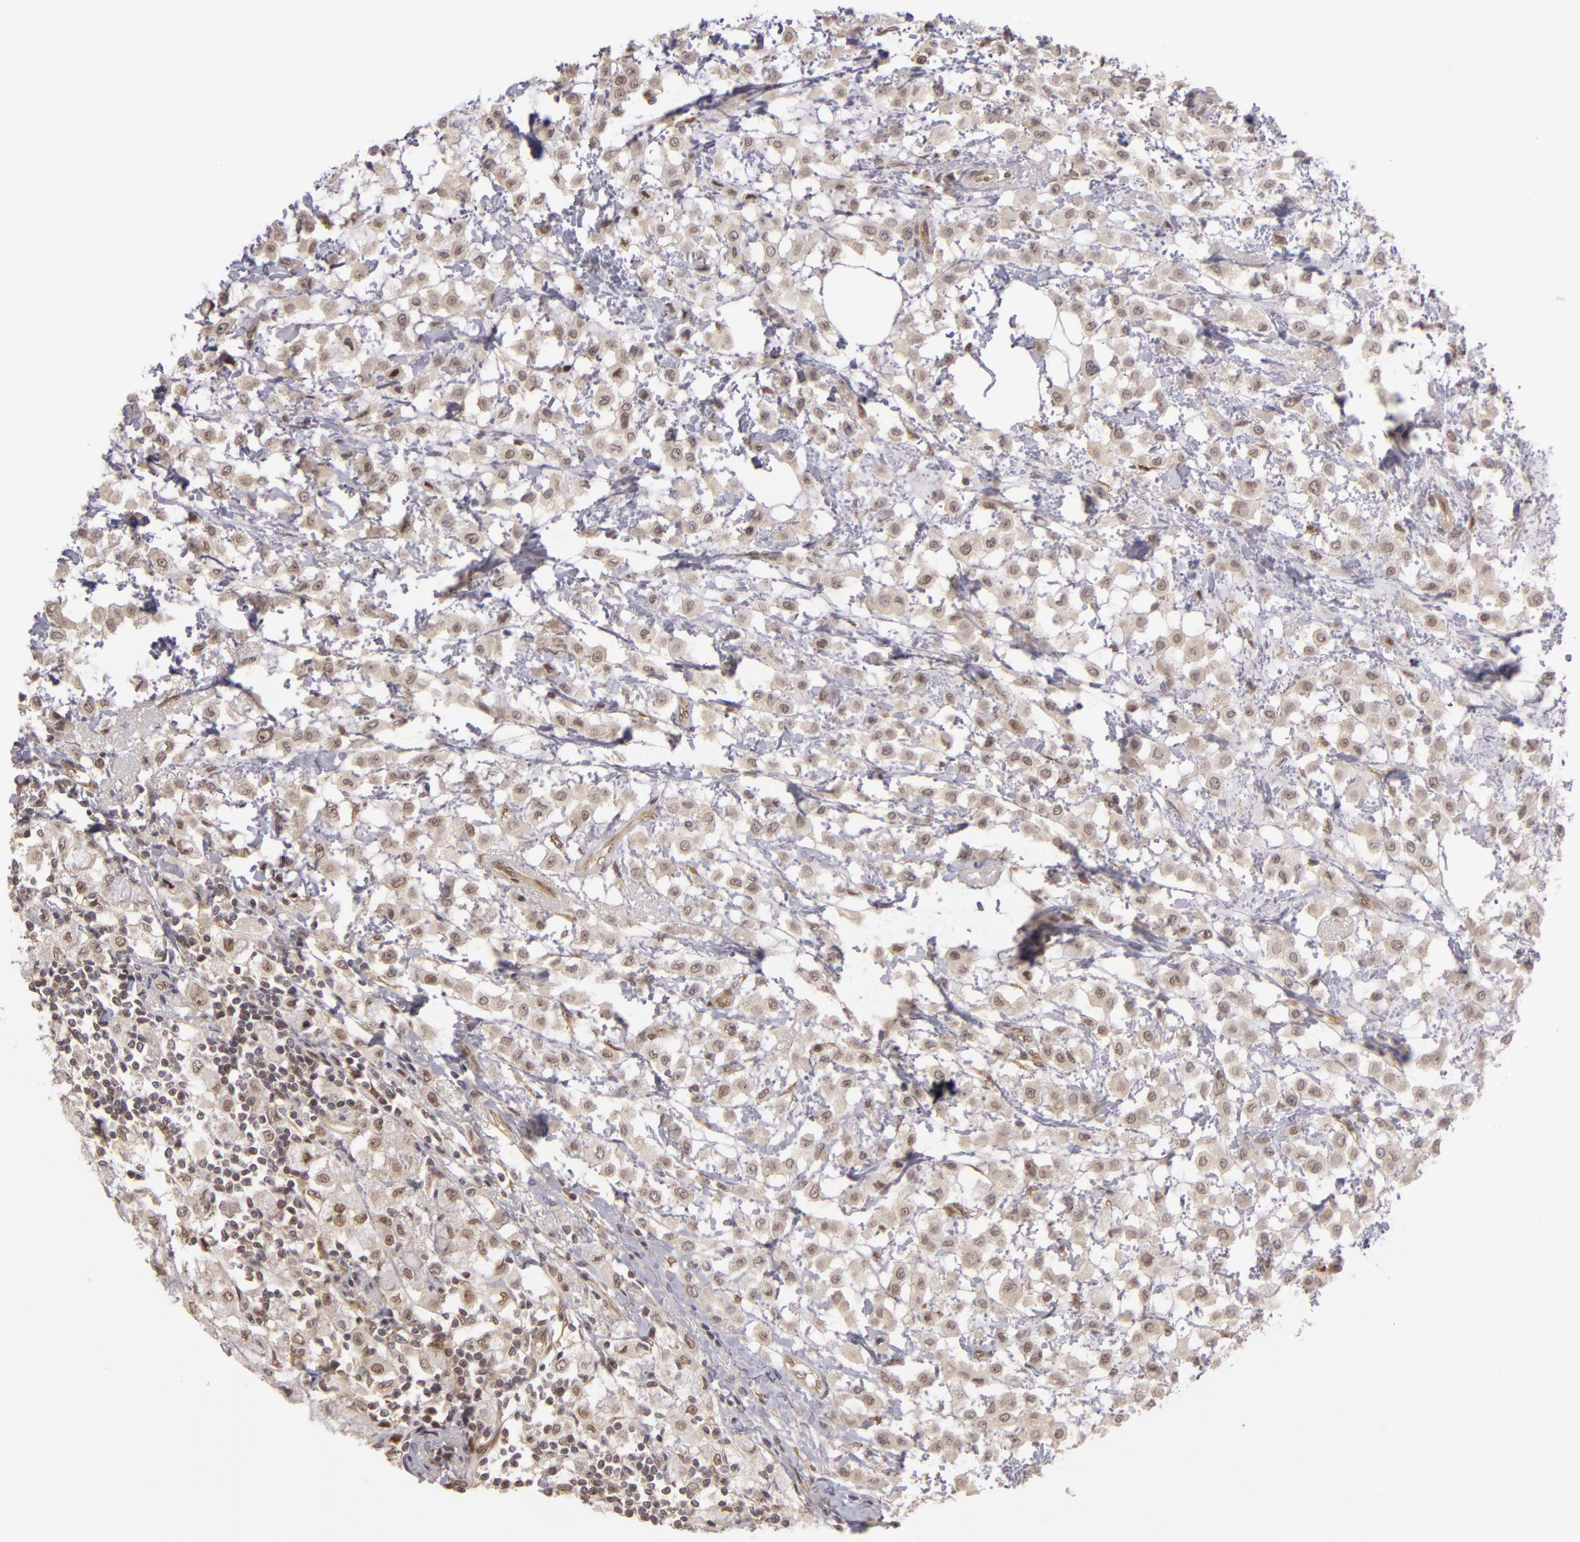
{"staining": {"intensity": "moderate", "quantity": ">75%", "location": "nuclear"}, "tissue": "breast cancer", "cell_type": "Tumor cells", "image_type": "cancer", "snomed": [{"axis": "morphology", "description": "Lobular carcinoma"}, {"axis": "topography", "description": "Breast"}], "caption": "Immunohistochemical staining of human breast lobular carcinoma demonstrates medium levels of moderate nuclear protein positivity in about >75% of tumor cells.", "gene": "ZNF133", "patient": {"sex": "female", "age": 85}}